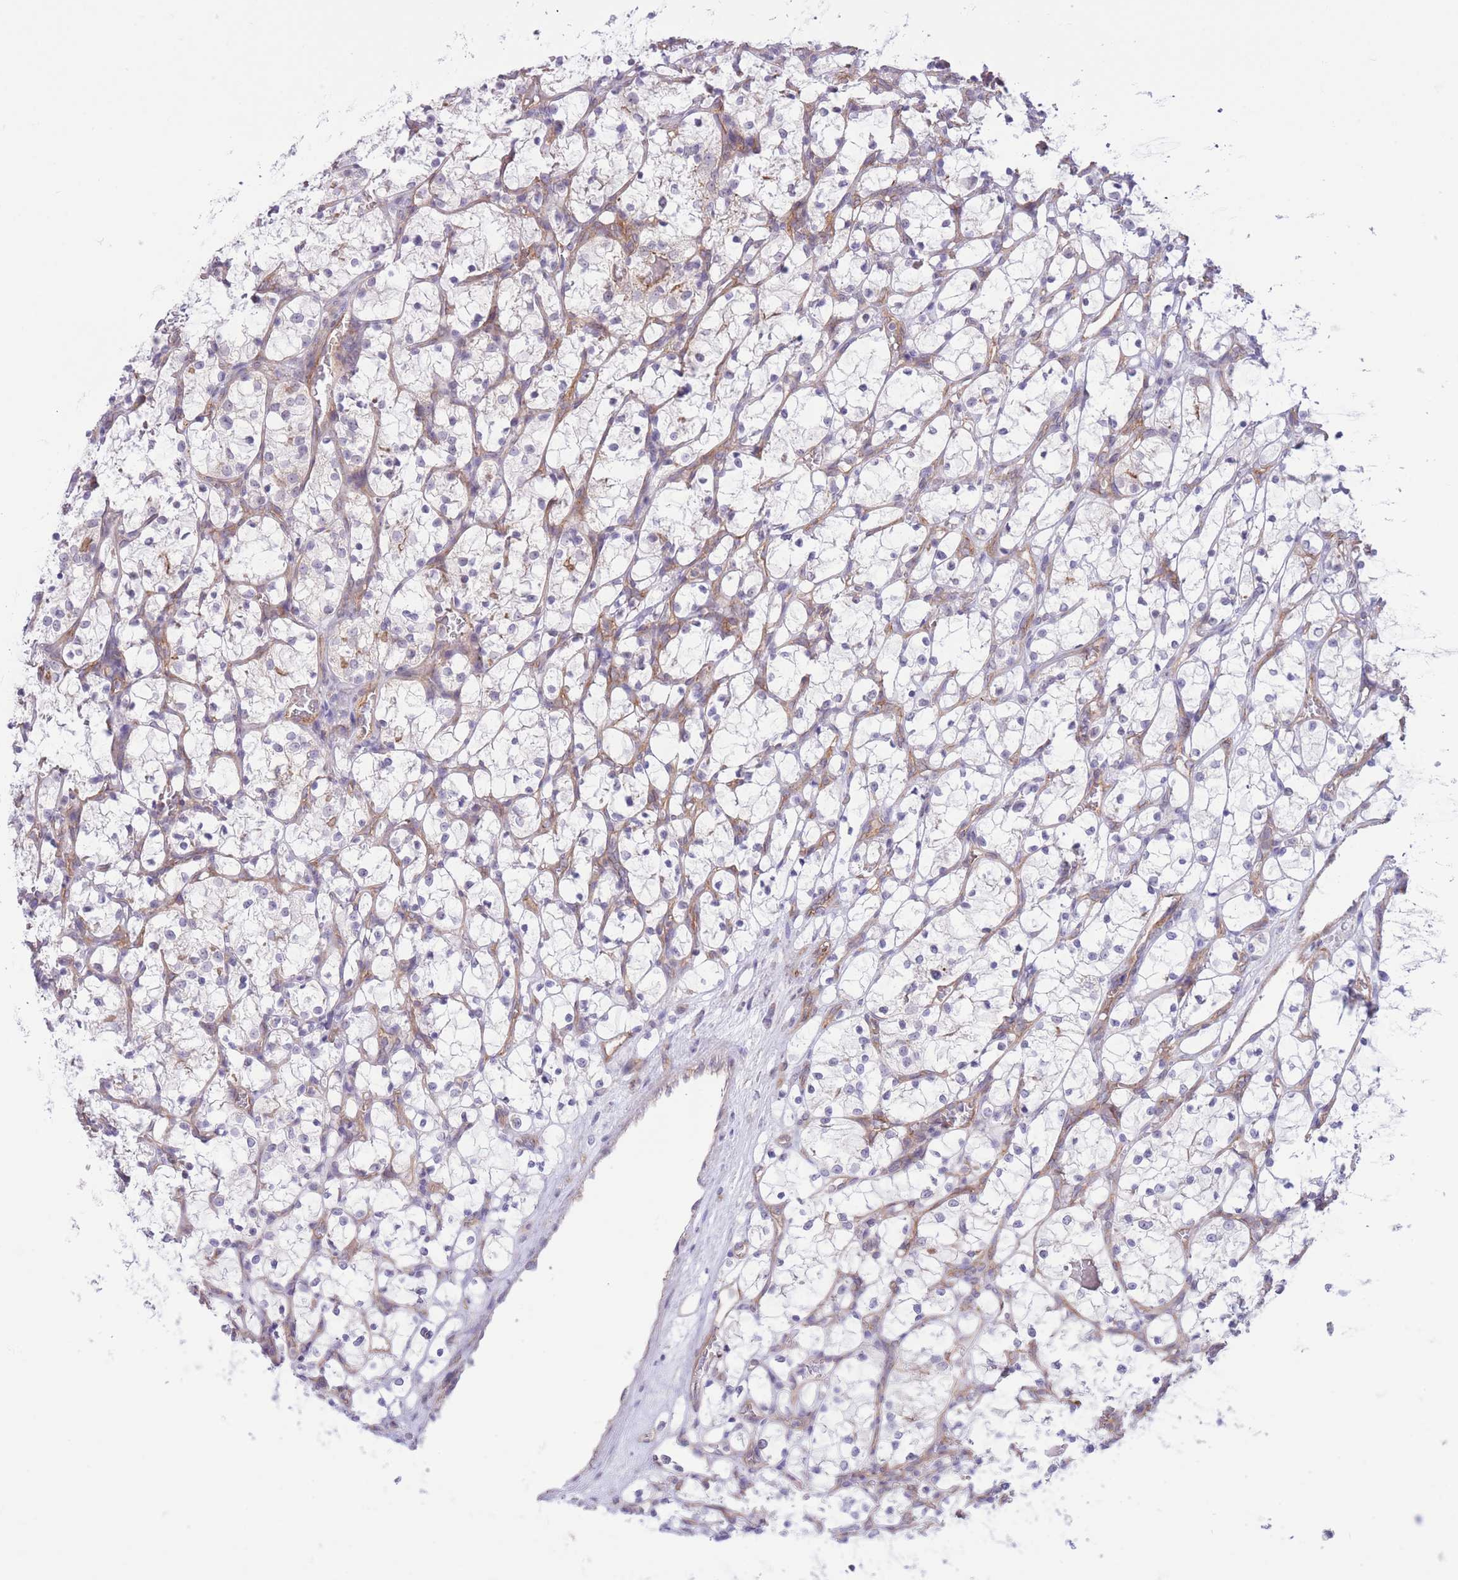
{"staining": {"intensity": "negative", "quantity": "none", "location": "none"}, "tissue": "renal cancer", "cell_type": "Tumor cells", "image_type": "cancer", "snomed": [{"axis": "morphology", "description": "Adenocarcinoma, NOS"}, {"axis": "topography", "description": "Kidney"}], "caption": "Human renal adenocarcinoma stained for a protein using immunohistochemistry (IHC) reveals no staining in tumor cells.", "gene": "MRPS31", "patient": {"sex": "female", "age": 69}}